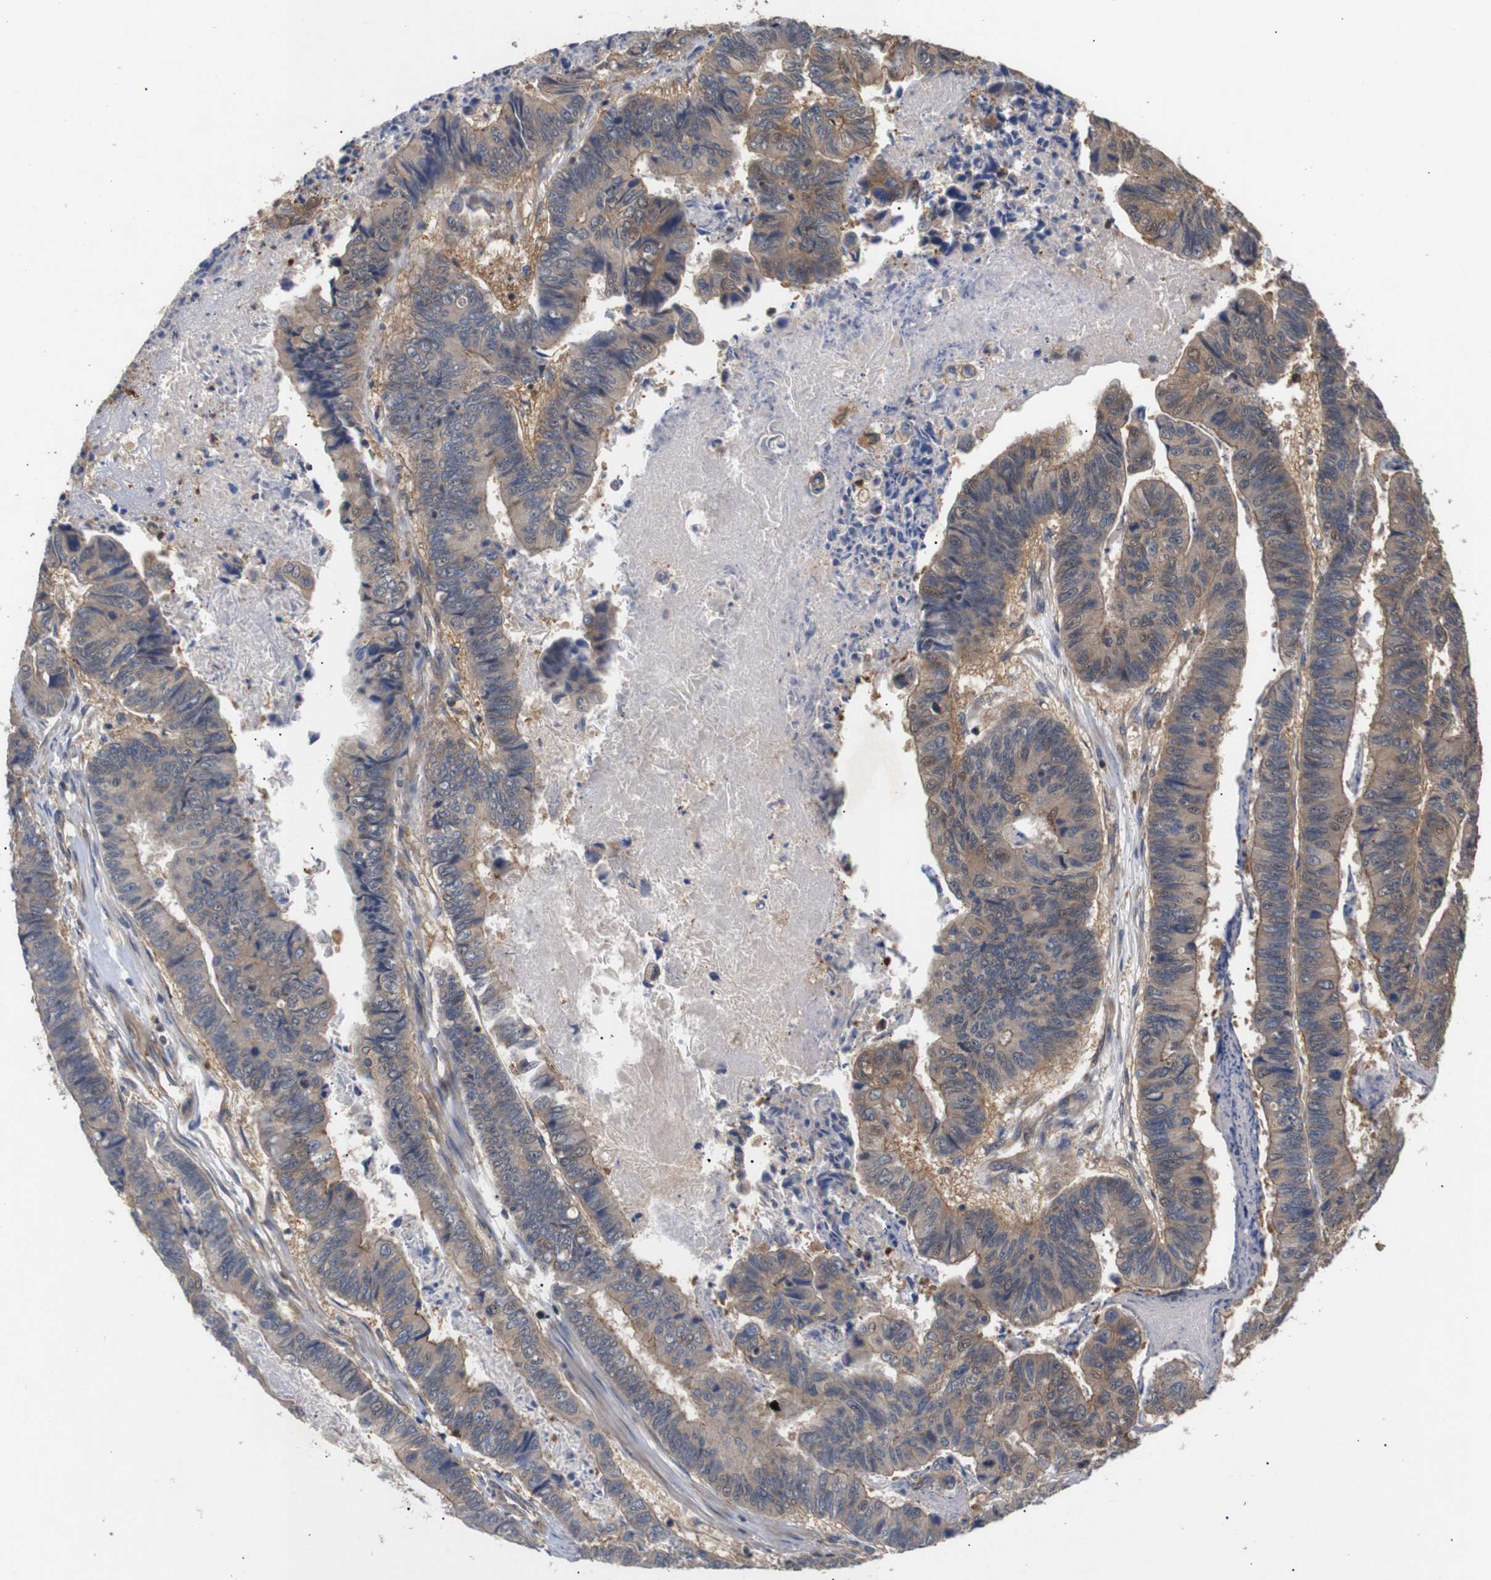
{"staining": {"intensity": "moderate", "quantity": ">75%", "location": "cytoplasmic/membranous"}, "tissue": "stomach cancer", "cell_type": "Tumor cells", "image_type": "cancer", "snomed": [{"axis": "morphology", "description": "Adenocarcinoma, NOS"}, {"axis": "topography", "description": "Stomach, lower"}], "caption": "DAB (3,3'-diaminobenzidine) immunohistochemical staining of human adenocarcinoma (stomach) demonstrates moderate cytoplasmic/membranous protein expression in approximately >75% of tumor cells. (brown staining indicates protein expression, while blue staining denotes nuclei).", "gene": "DDR1", "patient": {"sex": "male", "age": 77}}